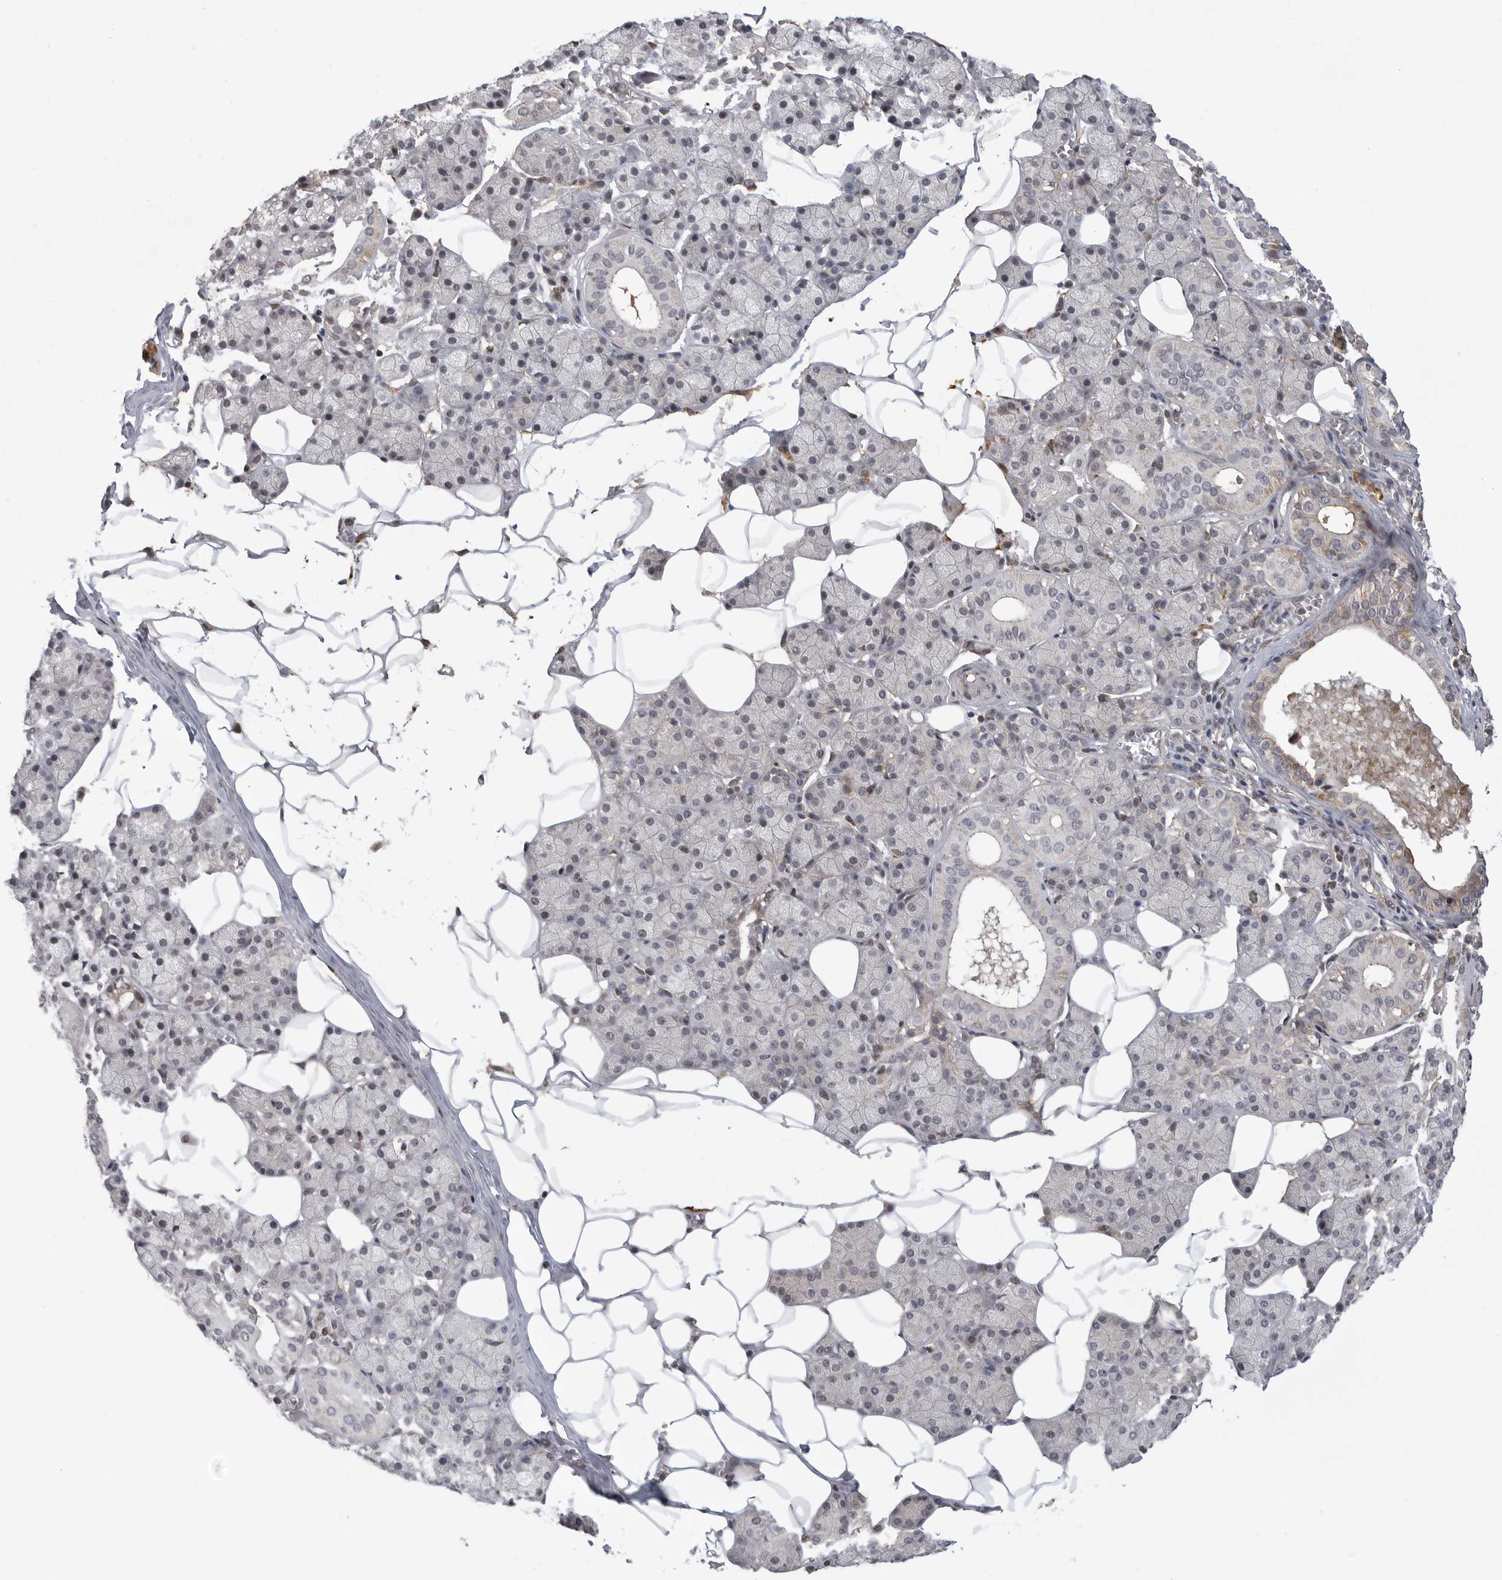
{"staining": {"intensity": "weak", "quantity": "<25%", "location": "cytoplasmic/membranous"}, "tissue": "salivary gland", "cell_type": "Glandular cells", "image_type": "normal", "snomed": [{"axis": "morphology", "description": "Normal tissue, NOS"}, {"axis": "topography", "description": "Salivary gland"}], "caption": "DAB immunohistochemical staining of benign human salivary gland shows no significant staining in glandular cells. (DAB IHC with hematoxylin counter stain).", "gene": "NECTIN1", "patient": {"sex": "female", "age": 33}}